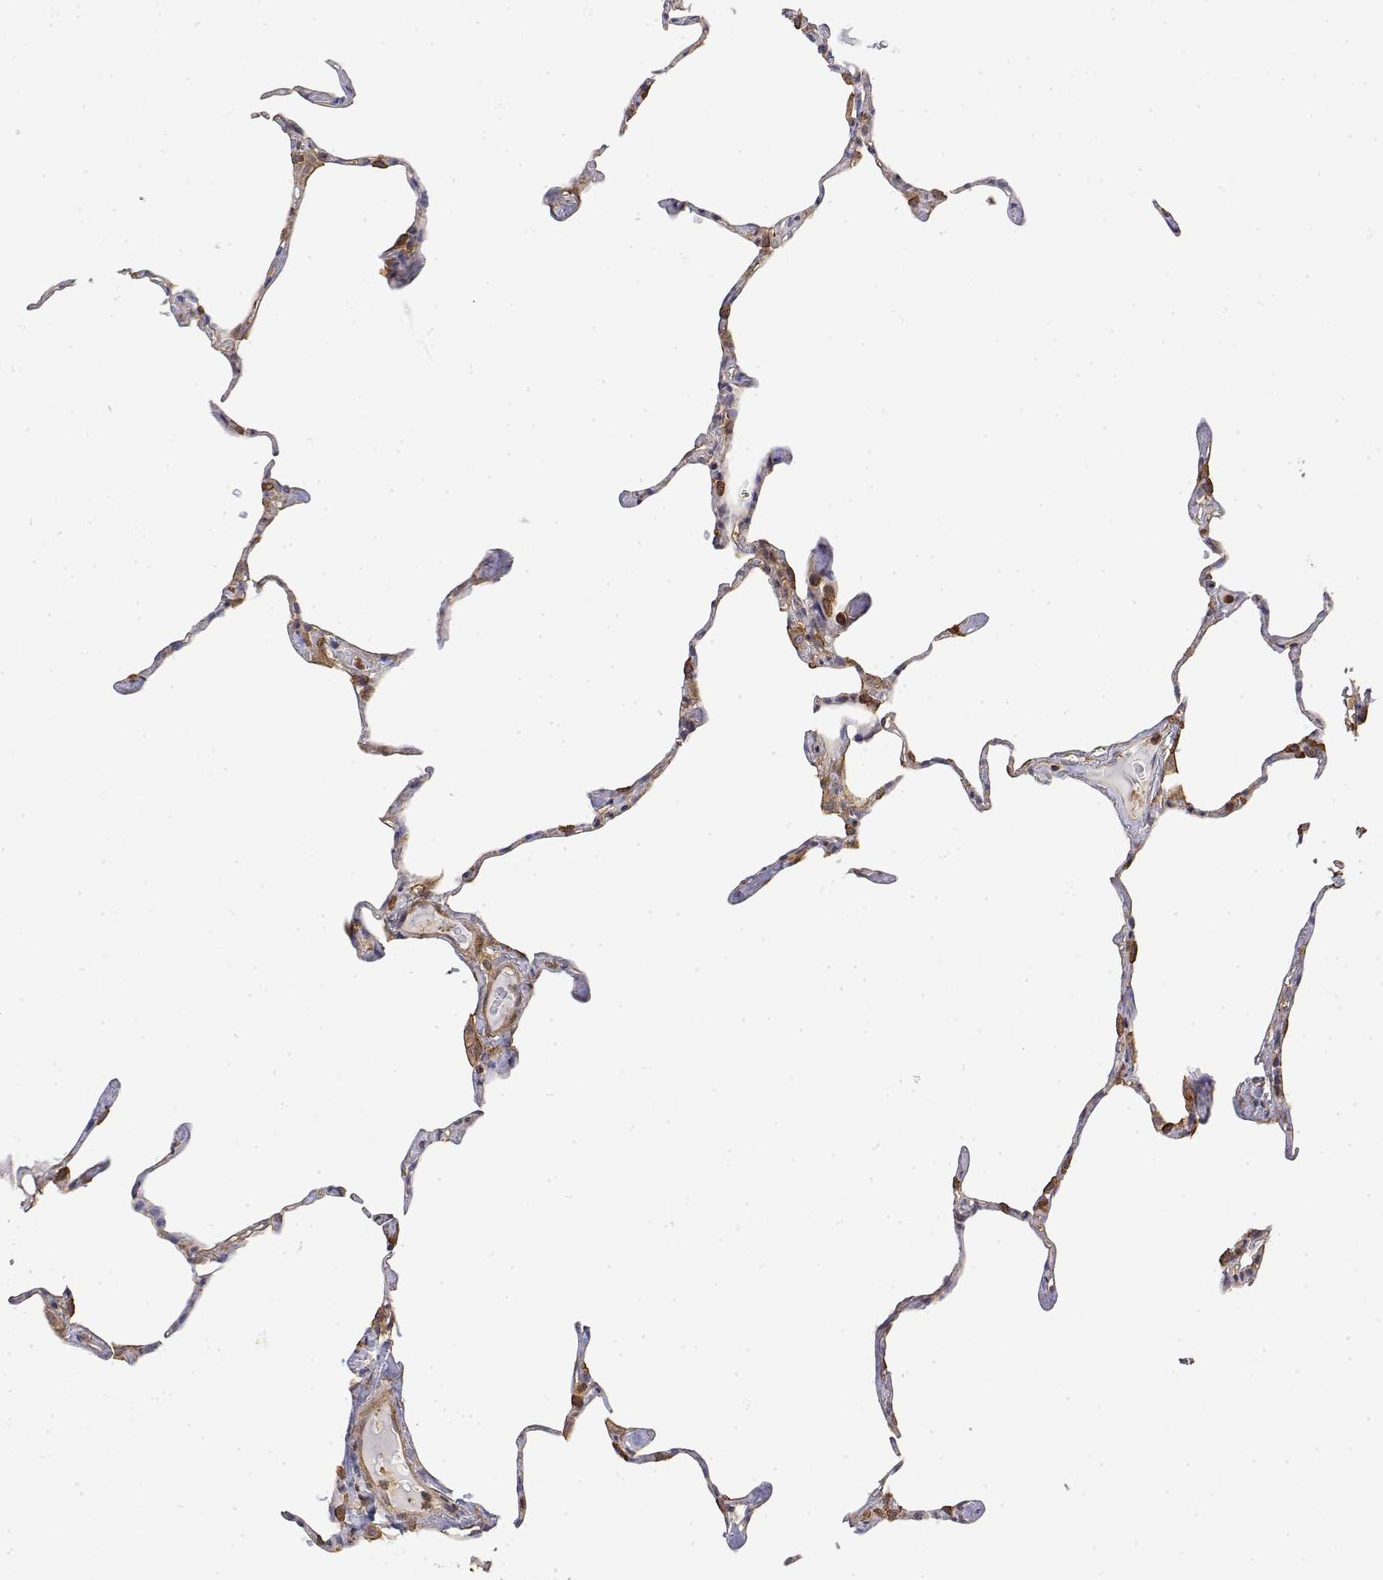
{"staining": {"intensity": "negative", "quantity": "none", "location": "none"}, "tissue": "lung", "cell_type": "Alveolar cells", "image_type": "normal", "snomed": [{"axis": "morphology", "description": "Normal tissue, NOS"}, {"axis": "topography", "description": "Lung"}], "caption": "DAB immunohistochemical staining of benign human lung demonstrates no significant expression in alveolar cells. Nuclei are stained in blue.", "gene": "PACSIN2", "patient": {"sex": "male", "age": 65}}